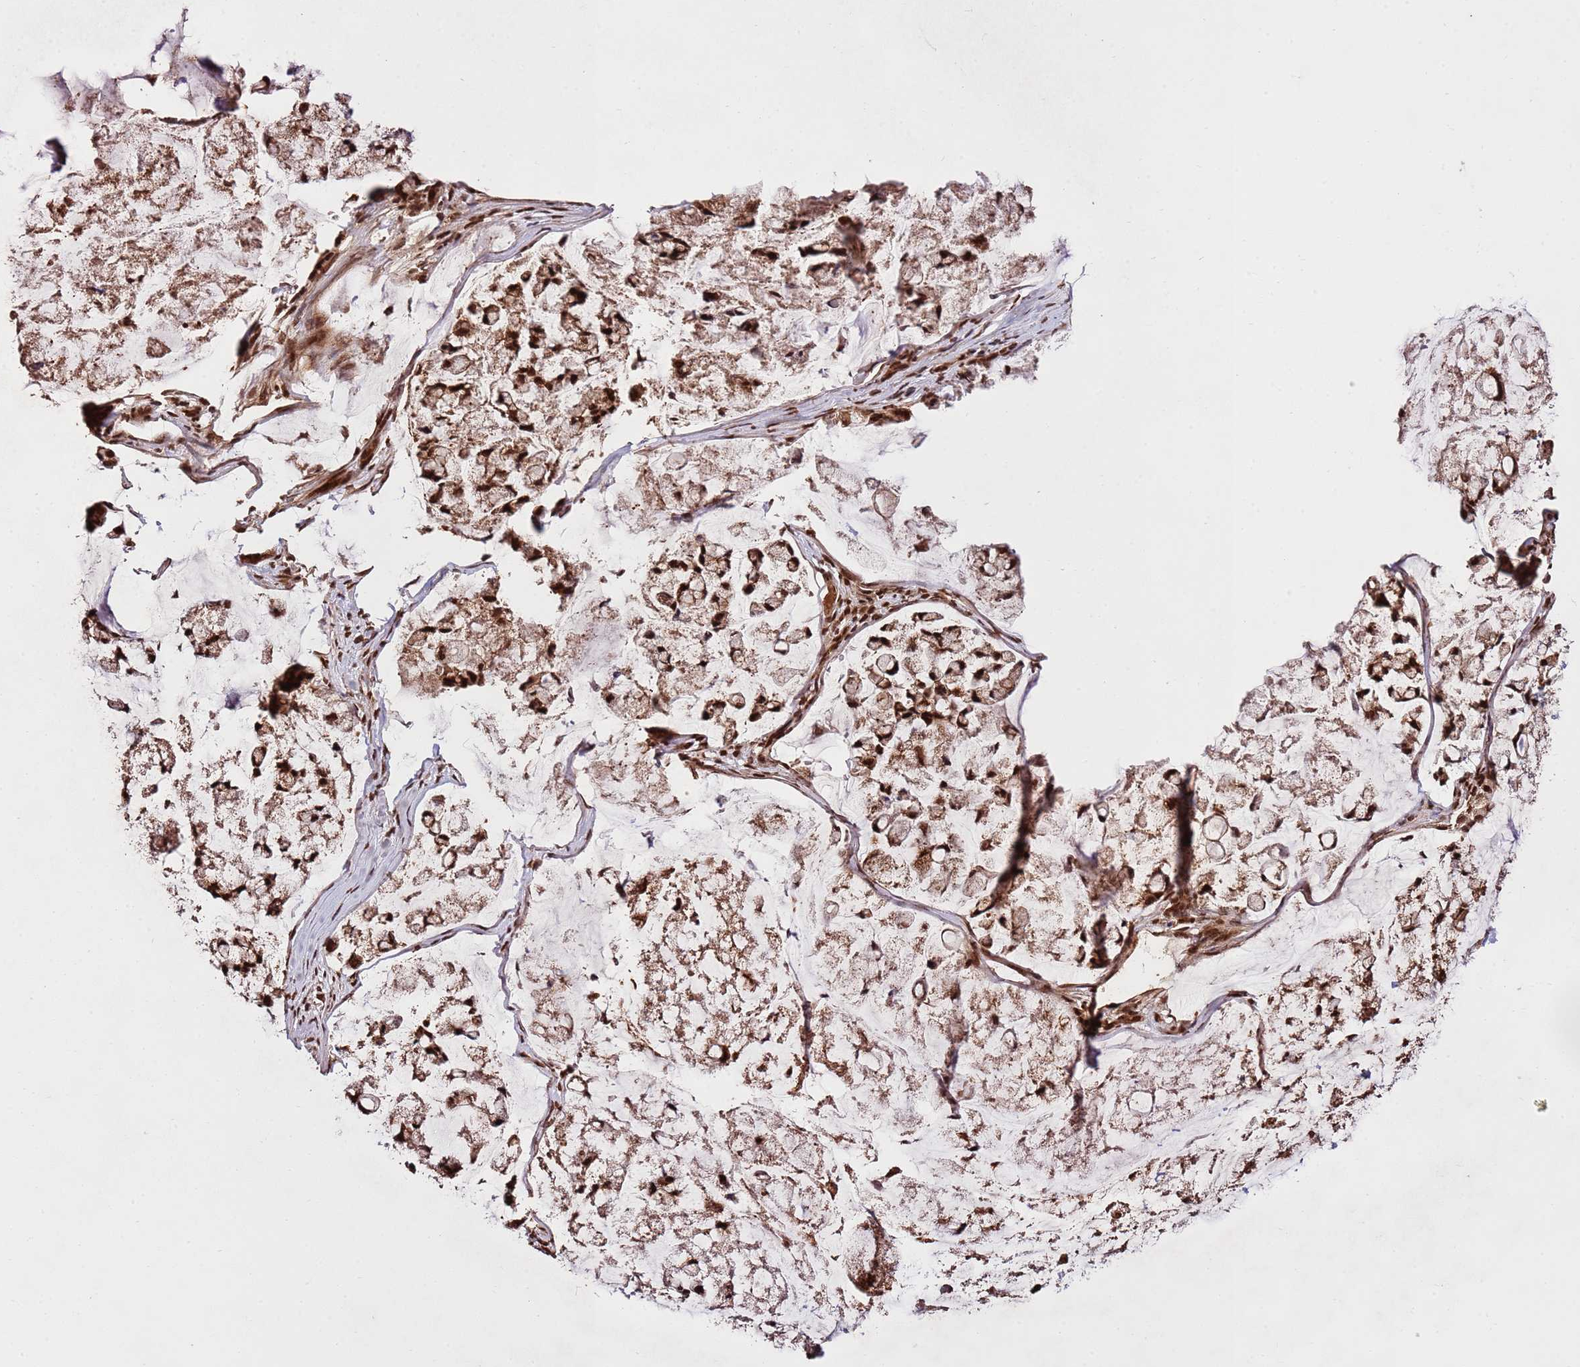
{"staining": {"intensity": "strong", "quantity": ">75%", "location": "cytoplasmic/membranous,nuclear"}, "tissue": "stomach cancer", "cell_type": "Tumor cells", "image_type": "cancer", "snomed": [{"axis": "morphology", "description": "Adenocarcinoma, NOS"}, {"axis": "topography", "description": "Stomach, lower"}], "caption": "Brown immunohistochemical staining in adenocarcinoma (stomach) shows strong cytoplasmic/membranous and nuclear staining in approximately >75% of tumor cells.", "gene": "ZBTB12", "patient": {"sex": "male", "age": 67}}